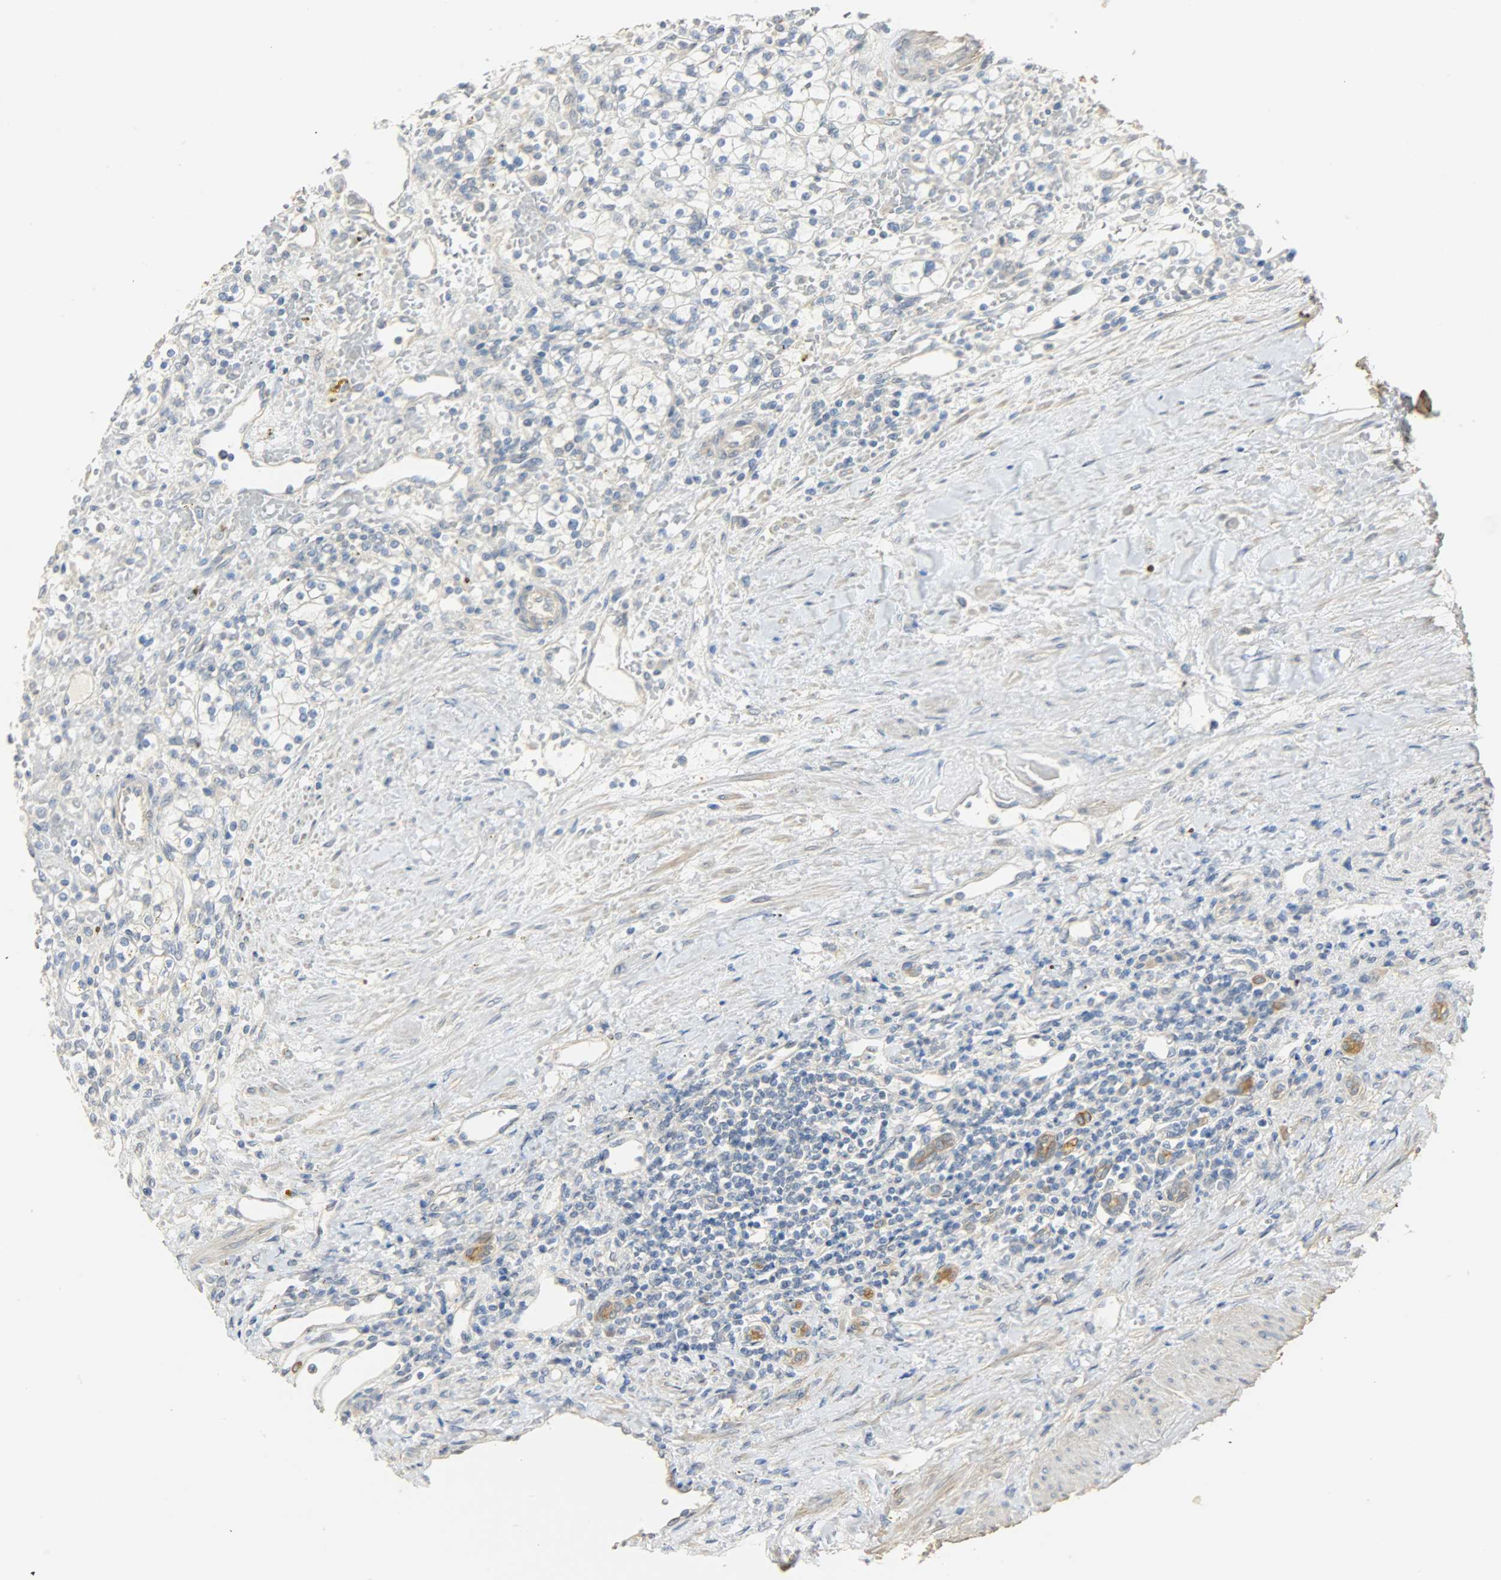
{"staining": {"intensity": "negative", "quantity": "none", "location": "none"}, "tissue": "renal cancer", "cell_type": "Tumor cells", "image_type": "cancer", "snomed": [{"axis": "morphology", "description": "Normal tissue, NOS"}, {"axis": "morphology", "description": "Adenocarcinoma, NOS"}, {"axis": "topography", "description": "Kidney"}], "caption": "High power microscopy micrograph of an IHC image of renal cancer (adenocarcinoma), revealing no significant expression in tumor cells.", "gene": "USP13", "patient": {"sex": "female", "age": 55}}